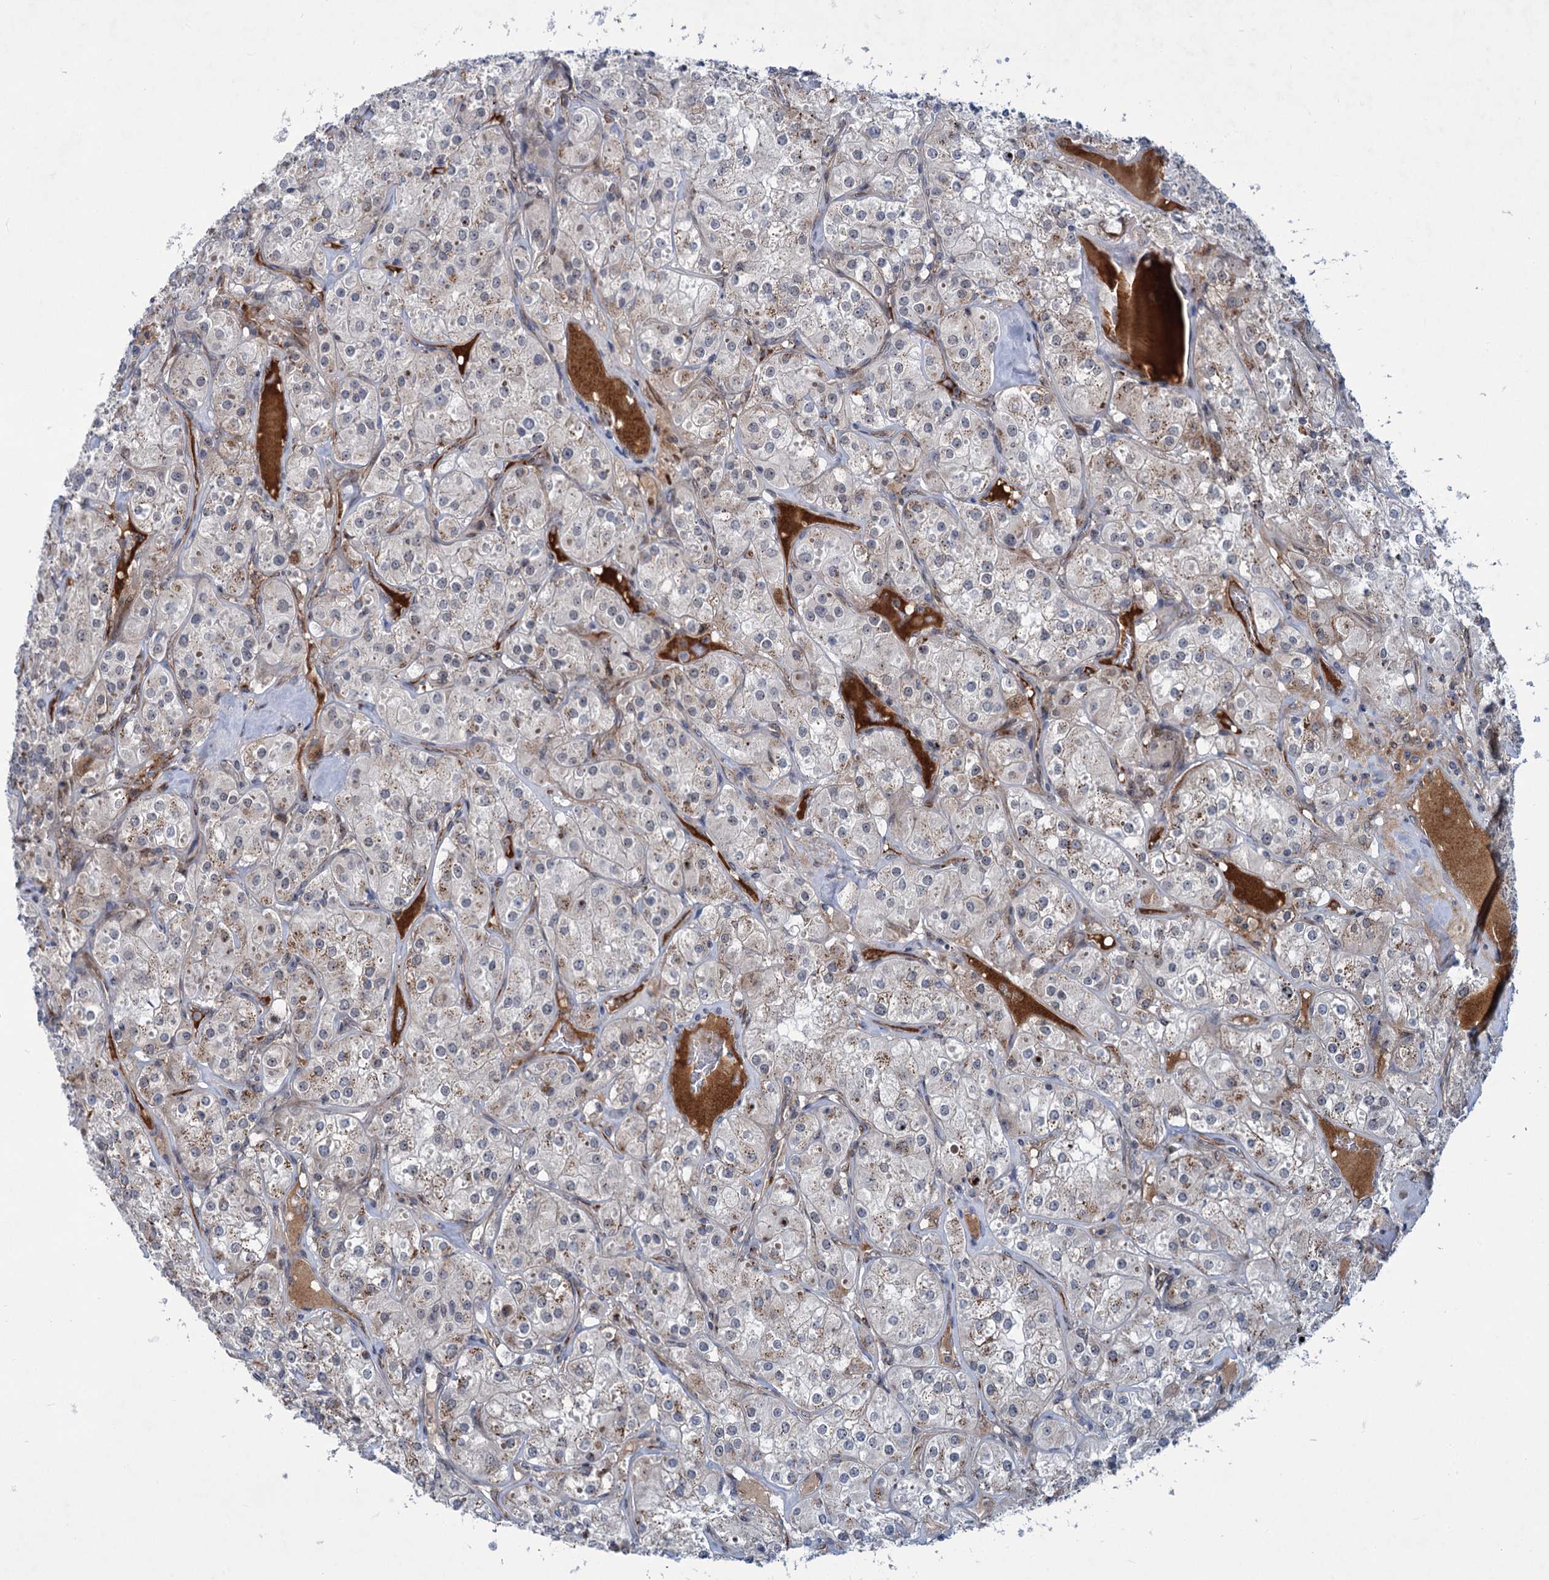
{"staining": {"intensity": "moderate", "quantity": "<25%", "location": "cytoplasmic/membranous"}, "tissue": "renal cancer", "cell_type": "Tumor cells", "image_type": "cancer", "snomed": [{"axis": "morphology", "description": "Adenocarcinoma, NOS"}, {"axis": "topography", "description": "Kidney"}], "caption": "Renal adenocarcinoma tissue exhibits moderate cytoplasmic/membranous staining in approximately <25% of tumor cells", "gene": "ELP4", "patient": {"sex": "male", "age": 77}}